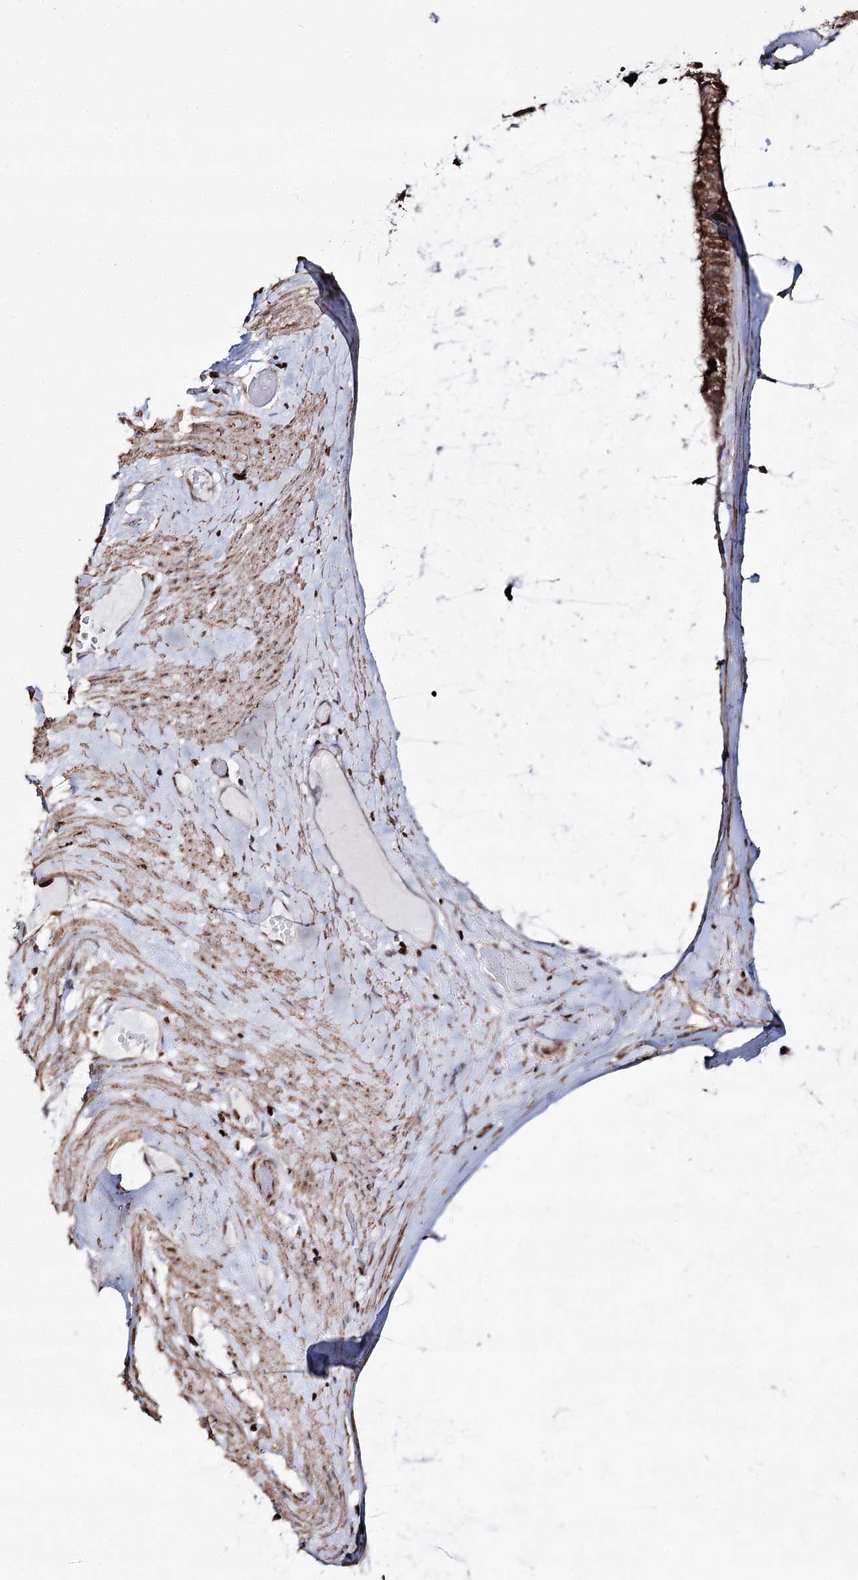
{"staining": {"intensity": "strong", "quantity": ">75%", "location": "cytoplasmic/membranous,nuclear"}, "tissue": "ovarian cancer", "cell_type": "Tumor cells", "image_type": "cancer", "snomed": [{"axis": "morphology", "description": "Cystadenocarcinoma, mucinous, NOS"}, {"axis": "topography", "description": "Ovary"}], "caption": "DAB immunohistochemical staining of human ovarian cancer (mucinous cystadenocarcinoma) demonstrates strong cytoplasmic/membranous and nuclear protein positivity in about >75% of tumor cells.", "gene": "PDHX", "patient": {"sex": "female", "age": 39}}